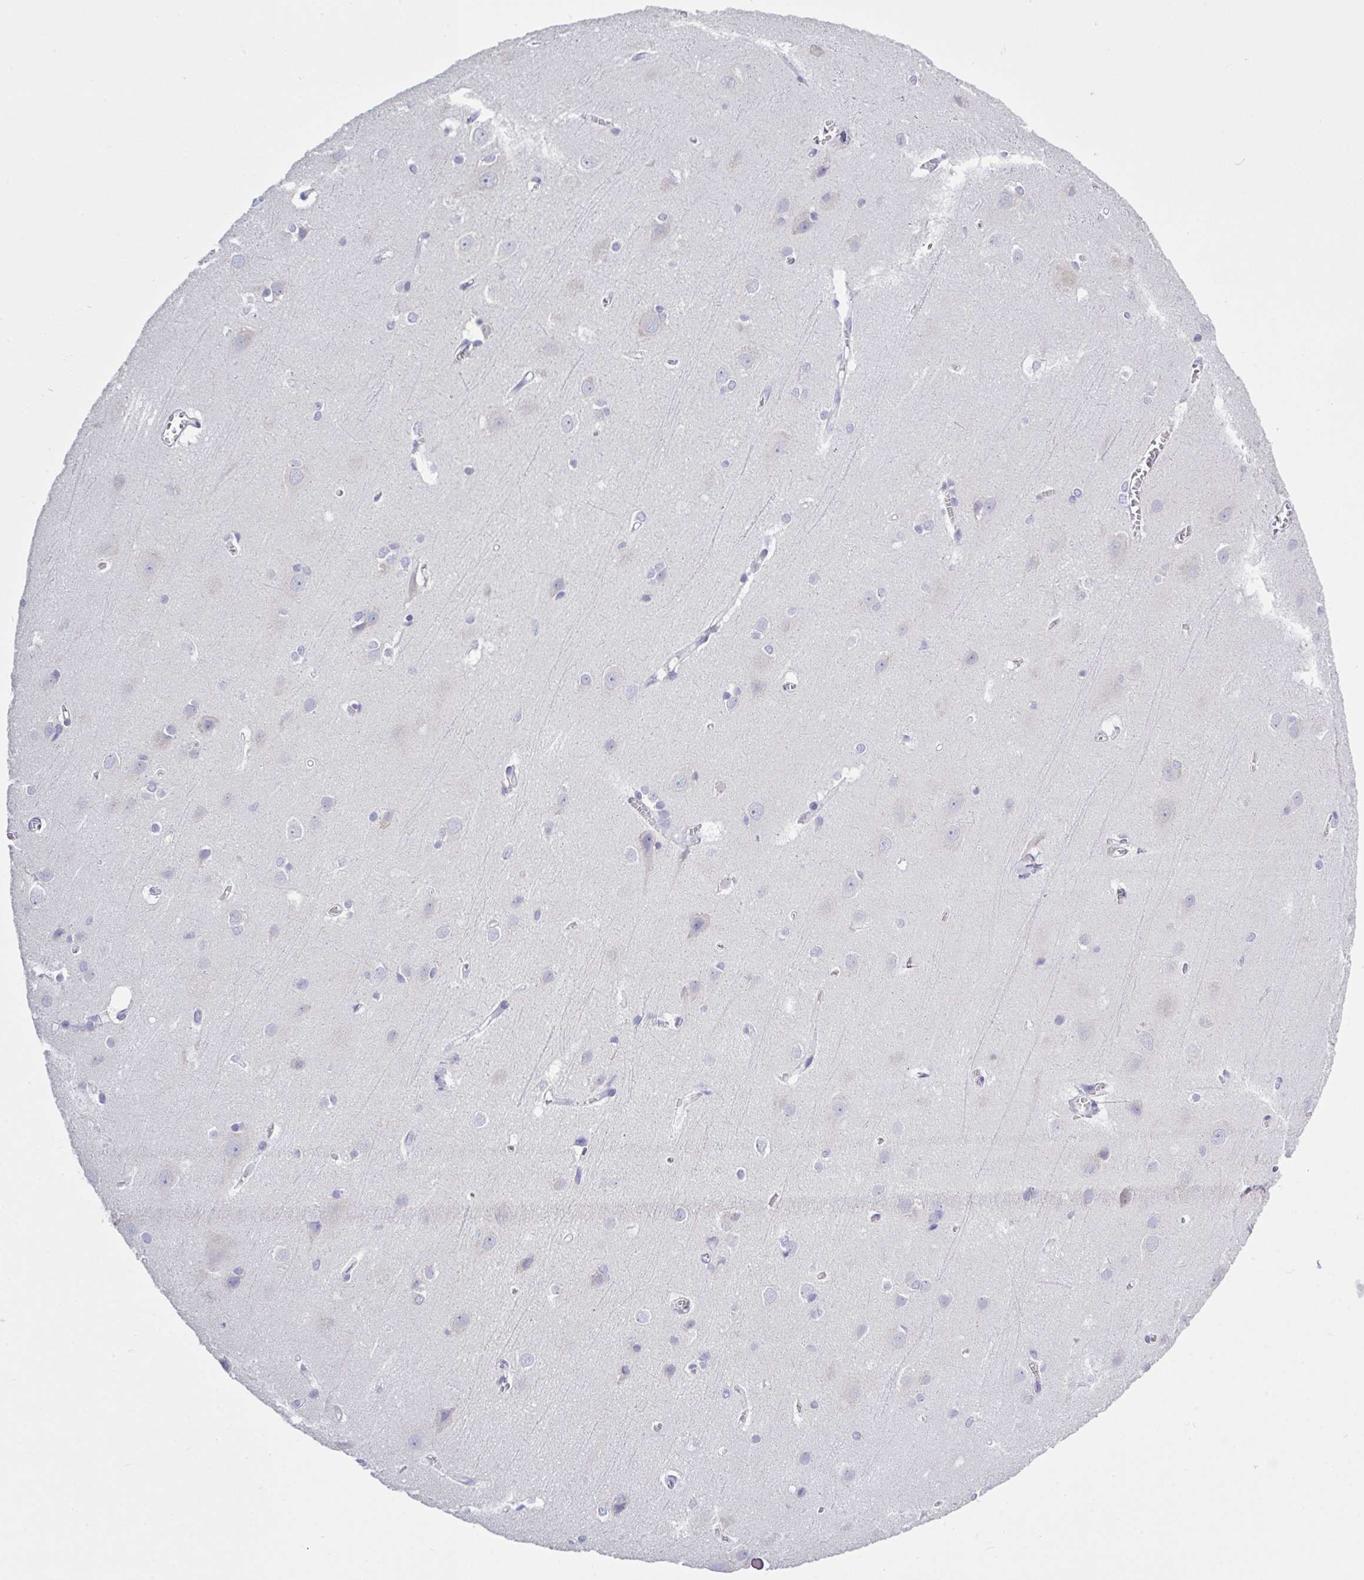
{"staining": {"intensity": "negative", "quantity": "none", "location": "none"}, "tissue": "cerebral cortex", "cell_type": "Endothelial cells", "image_type": "normal", "snomed": [{"axis": "morphology", "description": "Normal tissue, NOS"}, {"axis": "topography", "description": "Cerebral cortex"}], "caption": "Micrograph shows no significant protein positivity in endothelial cells of normal cerebral cortex.", "gene": "LRRC58", "patient": {"sex": "male", "age": 37}}